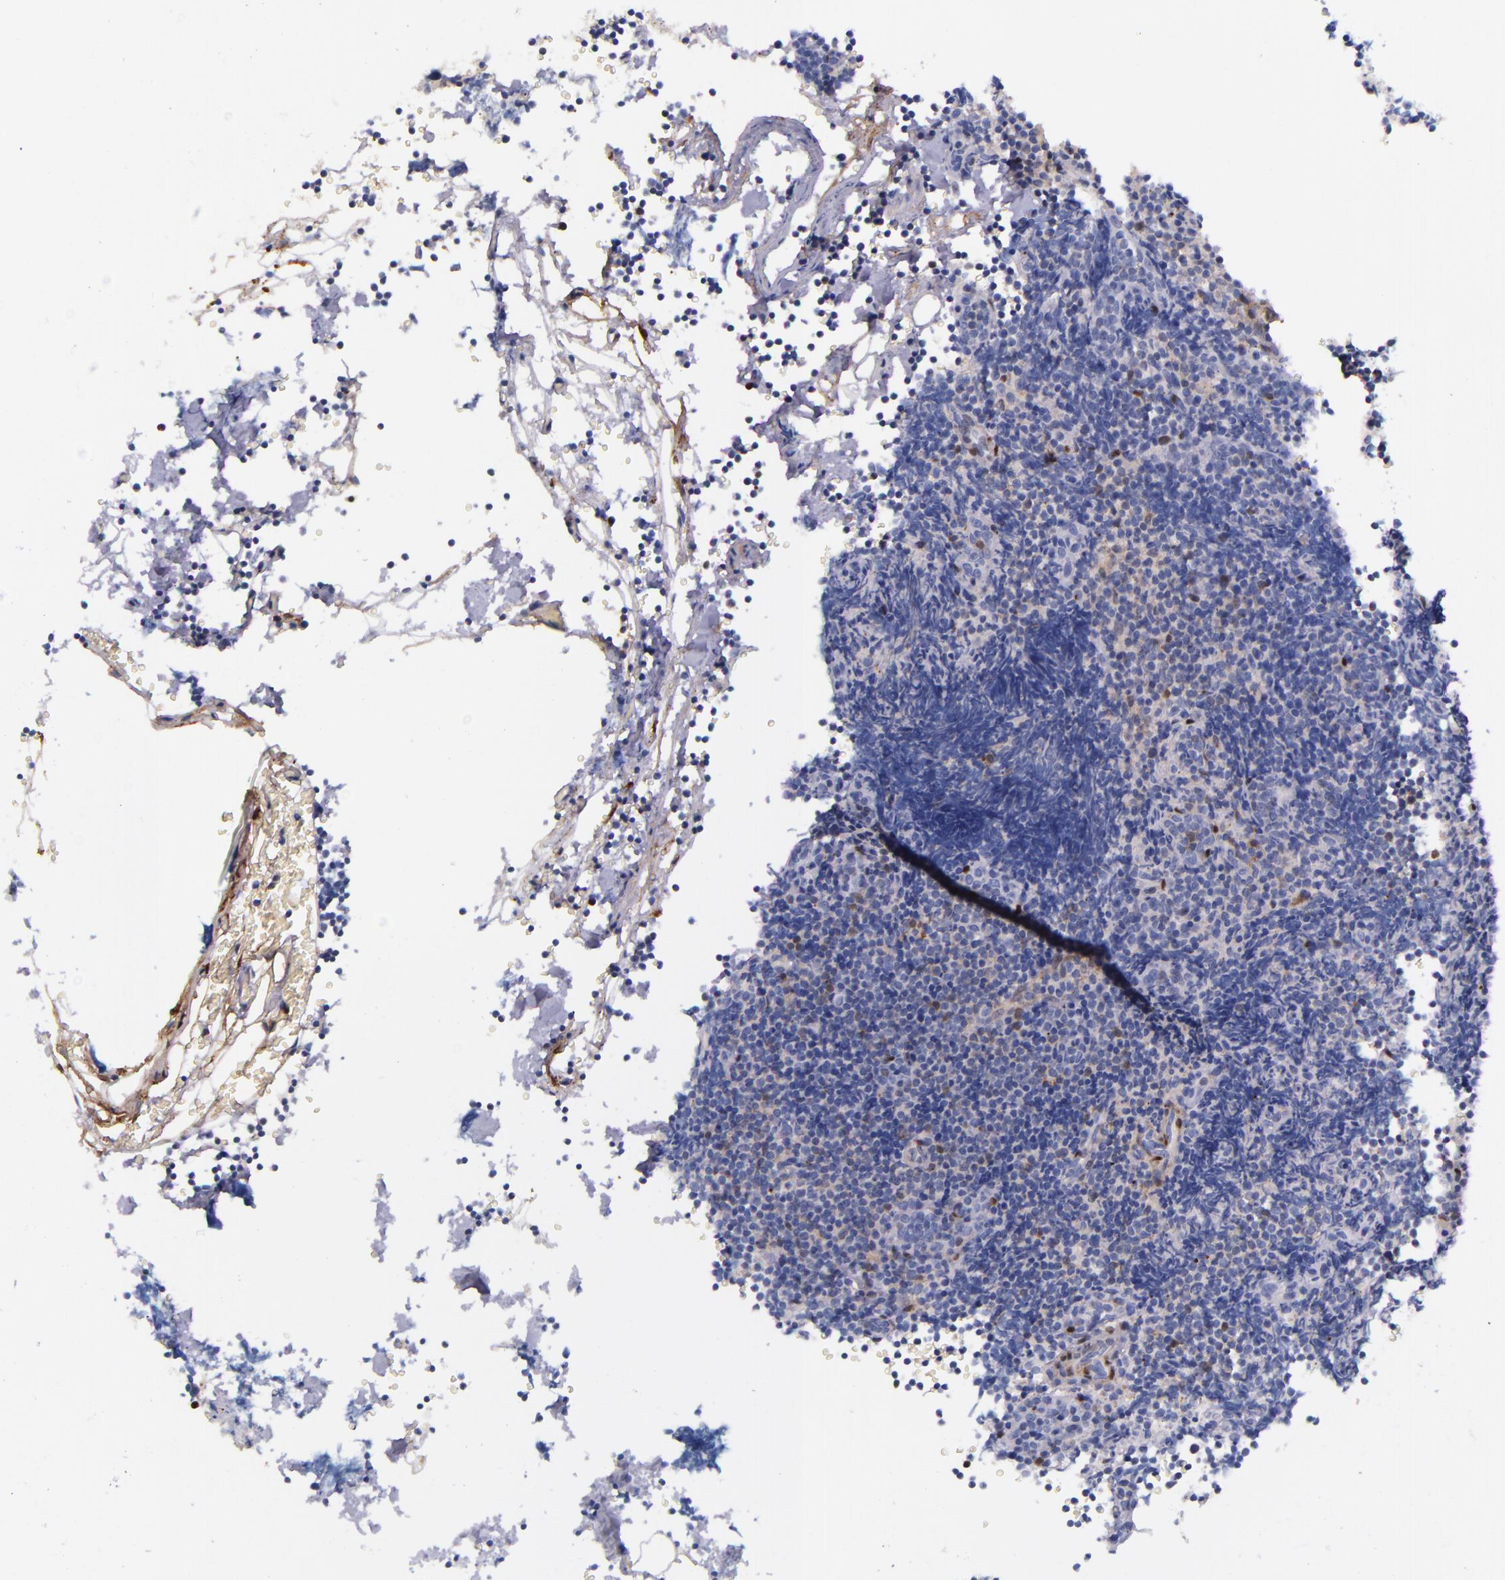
{"staining": {"intensity": "negative", "quantity": "none", "location": "none"}, "tissue": "lymphoma", "cell_type": "Tumor cells", "image_type": "cancer", "snomed": [{"axis": "morphology", "description": "Malignant lymphoma, non-Hodgkin's type, High grade"}, {"axis": "topography", "description": "Lymph node"}], "caption": "A histopathology image of lymphoma stained for a protein reveals no brown staining in tumor cells.", "gene": "LGALS1", "patient": {"sex": "female", "age": 58}}